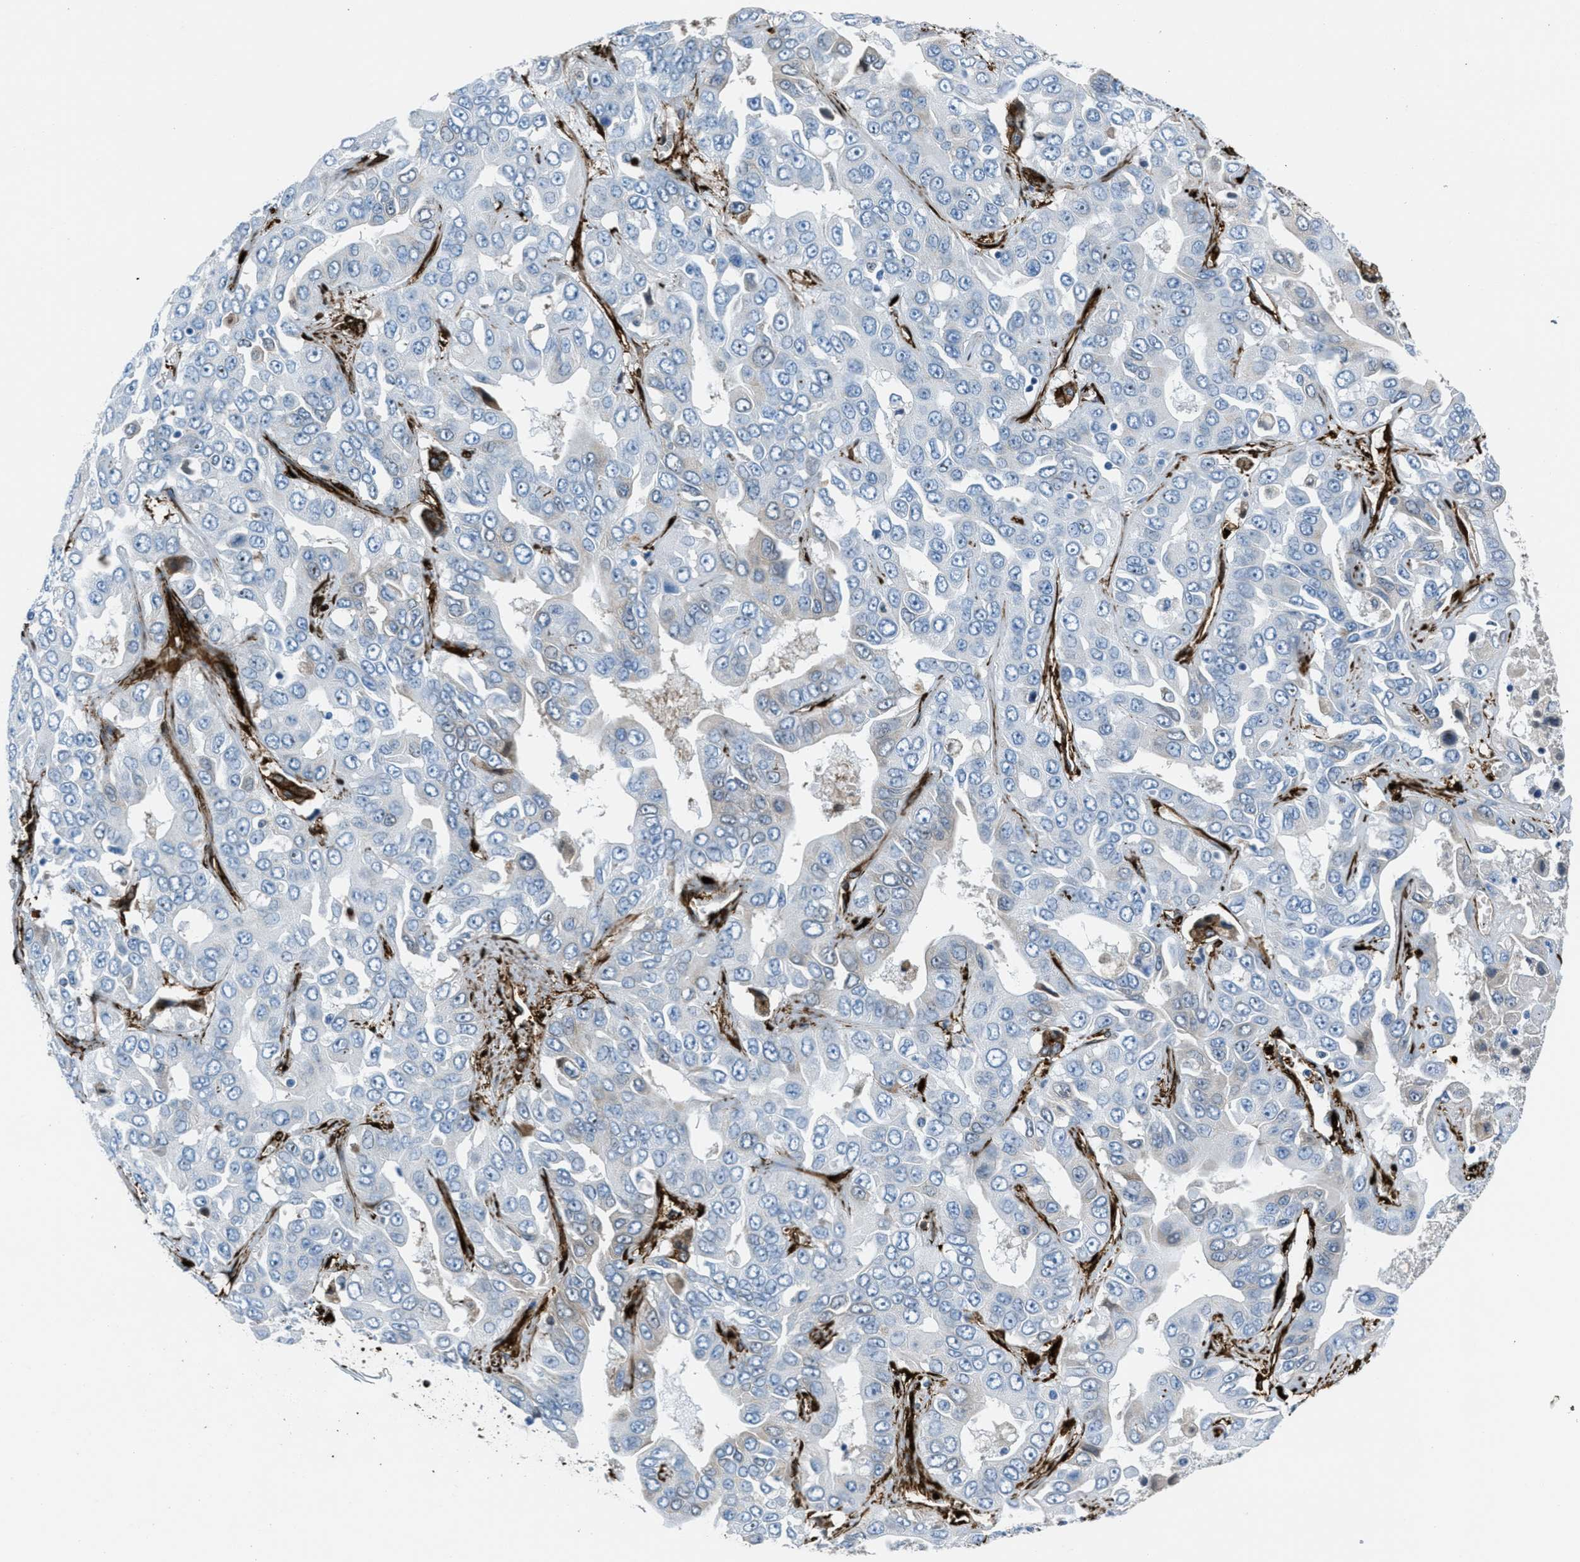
{"staining": {"intensity": "negative", "quantity": "none", "location": "none"}, "tissue": "liver cancer", "cell_type": "Tumor cells", "image_type": "cancer", "snomed": [{"axis": "morphology", "description": "Cholangiocarcinoma"}, {"axis": "topography", "description": "Liver"}], "caption": "DAB (3,3'-diaminobenzidine) immunohistochemical staining of human liver cancer (cholangiocarcinoma) demonstrates no significant positivity in tumor cells.", "gene": "CALD1", "patient": {"sex": "female", "age": 52}}